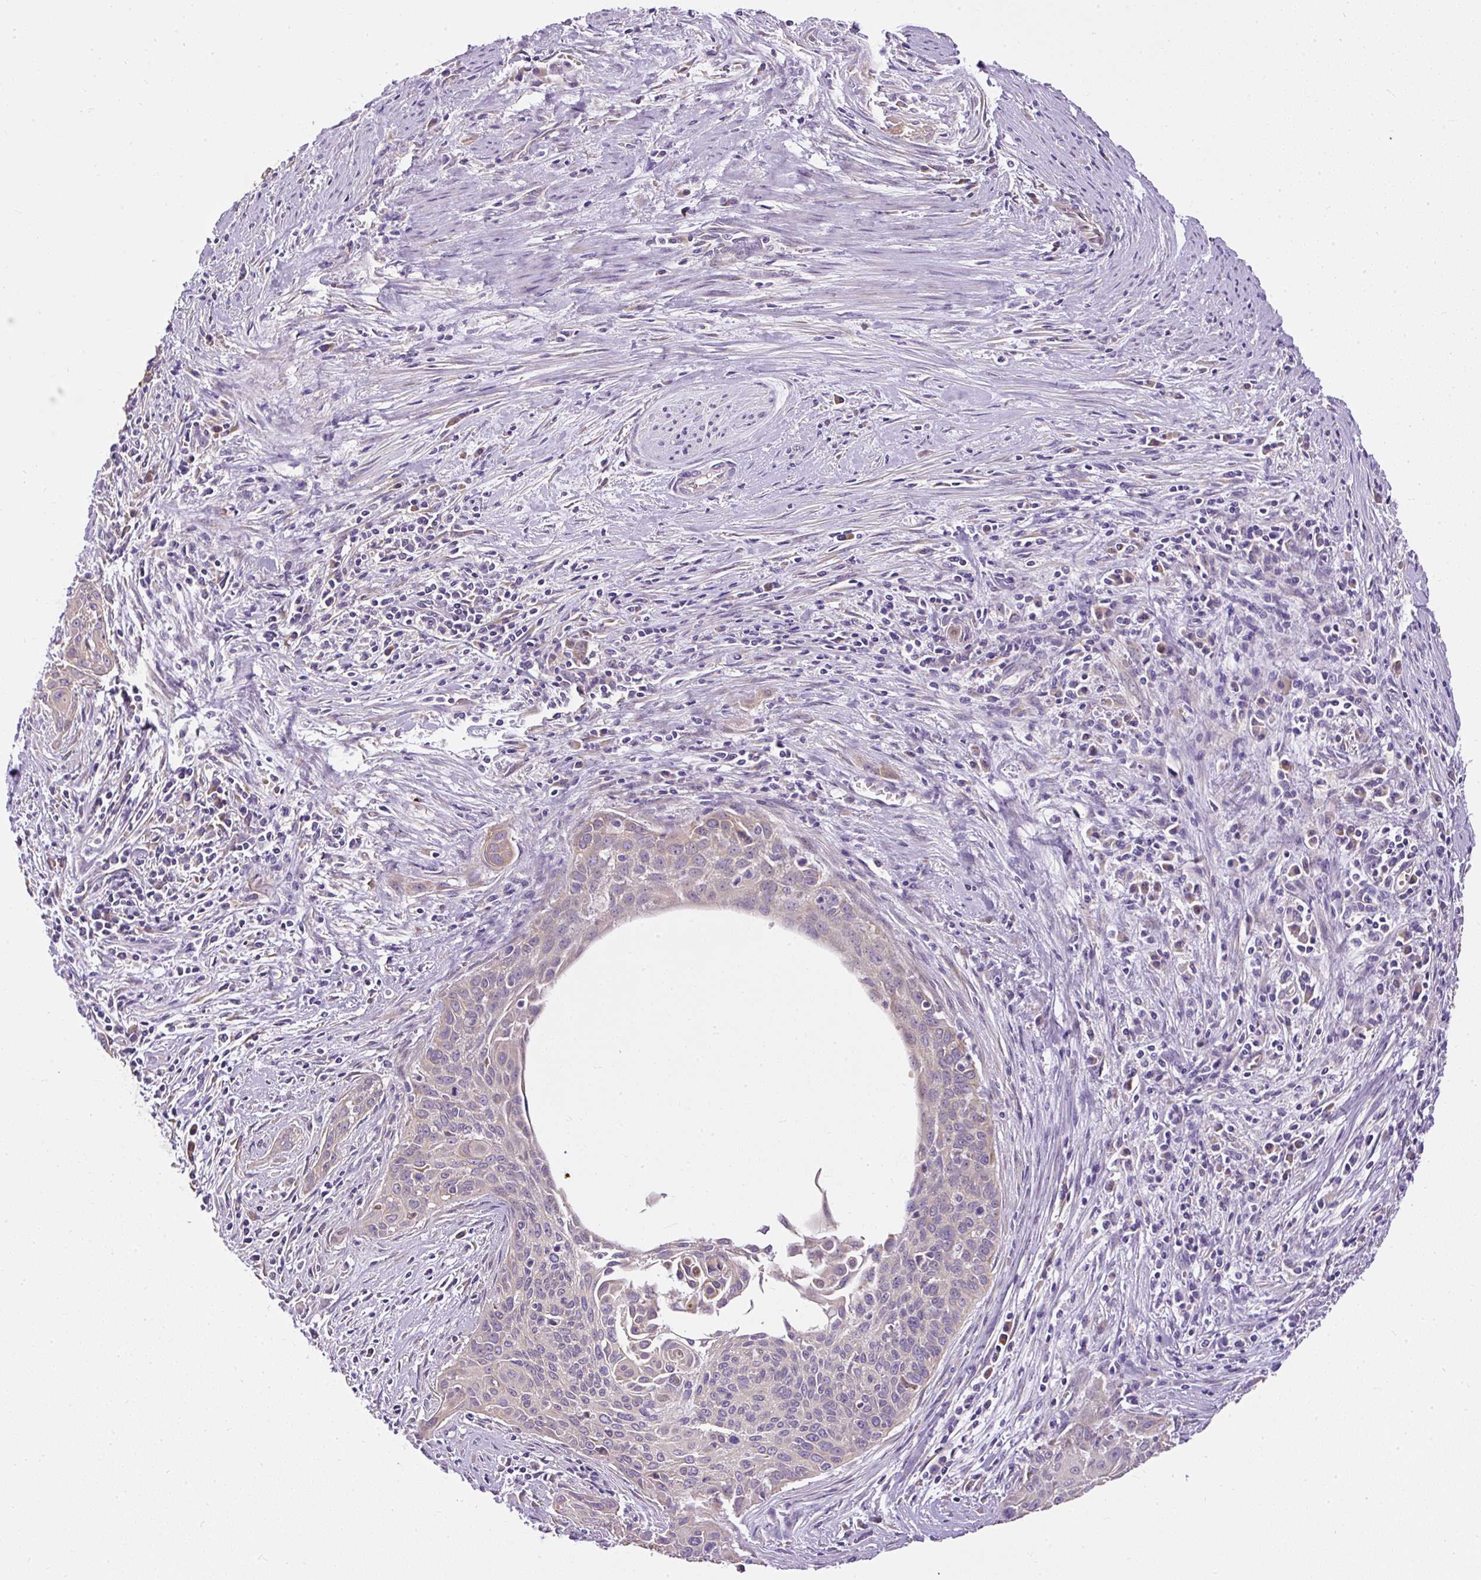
{"staining": {"intensity": "weak", "quantity": "<25%", "location": "cytoplasmic/membranous"}, "tissue": "cervical cancer", "cell_type": "Tumor cells", "image_type": "cancer", "snomed": [{"axis": "morphology", "description": "Squamous cell carcinoma, NOS"}, {"axis": "topography", "description": "Cervix"}], "caption": "A high-resolution histopathology image shows IHC staining of squamous cell carcinoma (cervical), which exhibits no significant expression in tumor cells.", "gene": "FAM149A", "patient": {"sex": "female", "age": 55}}